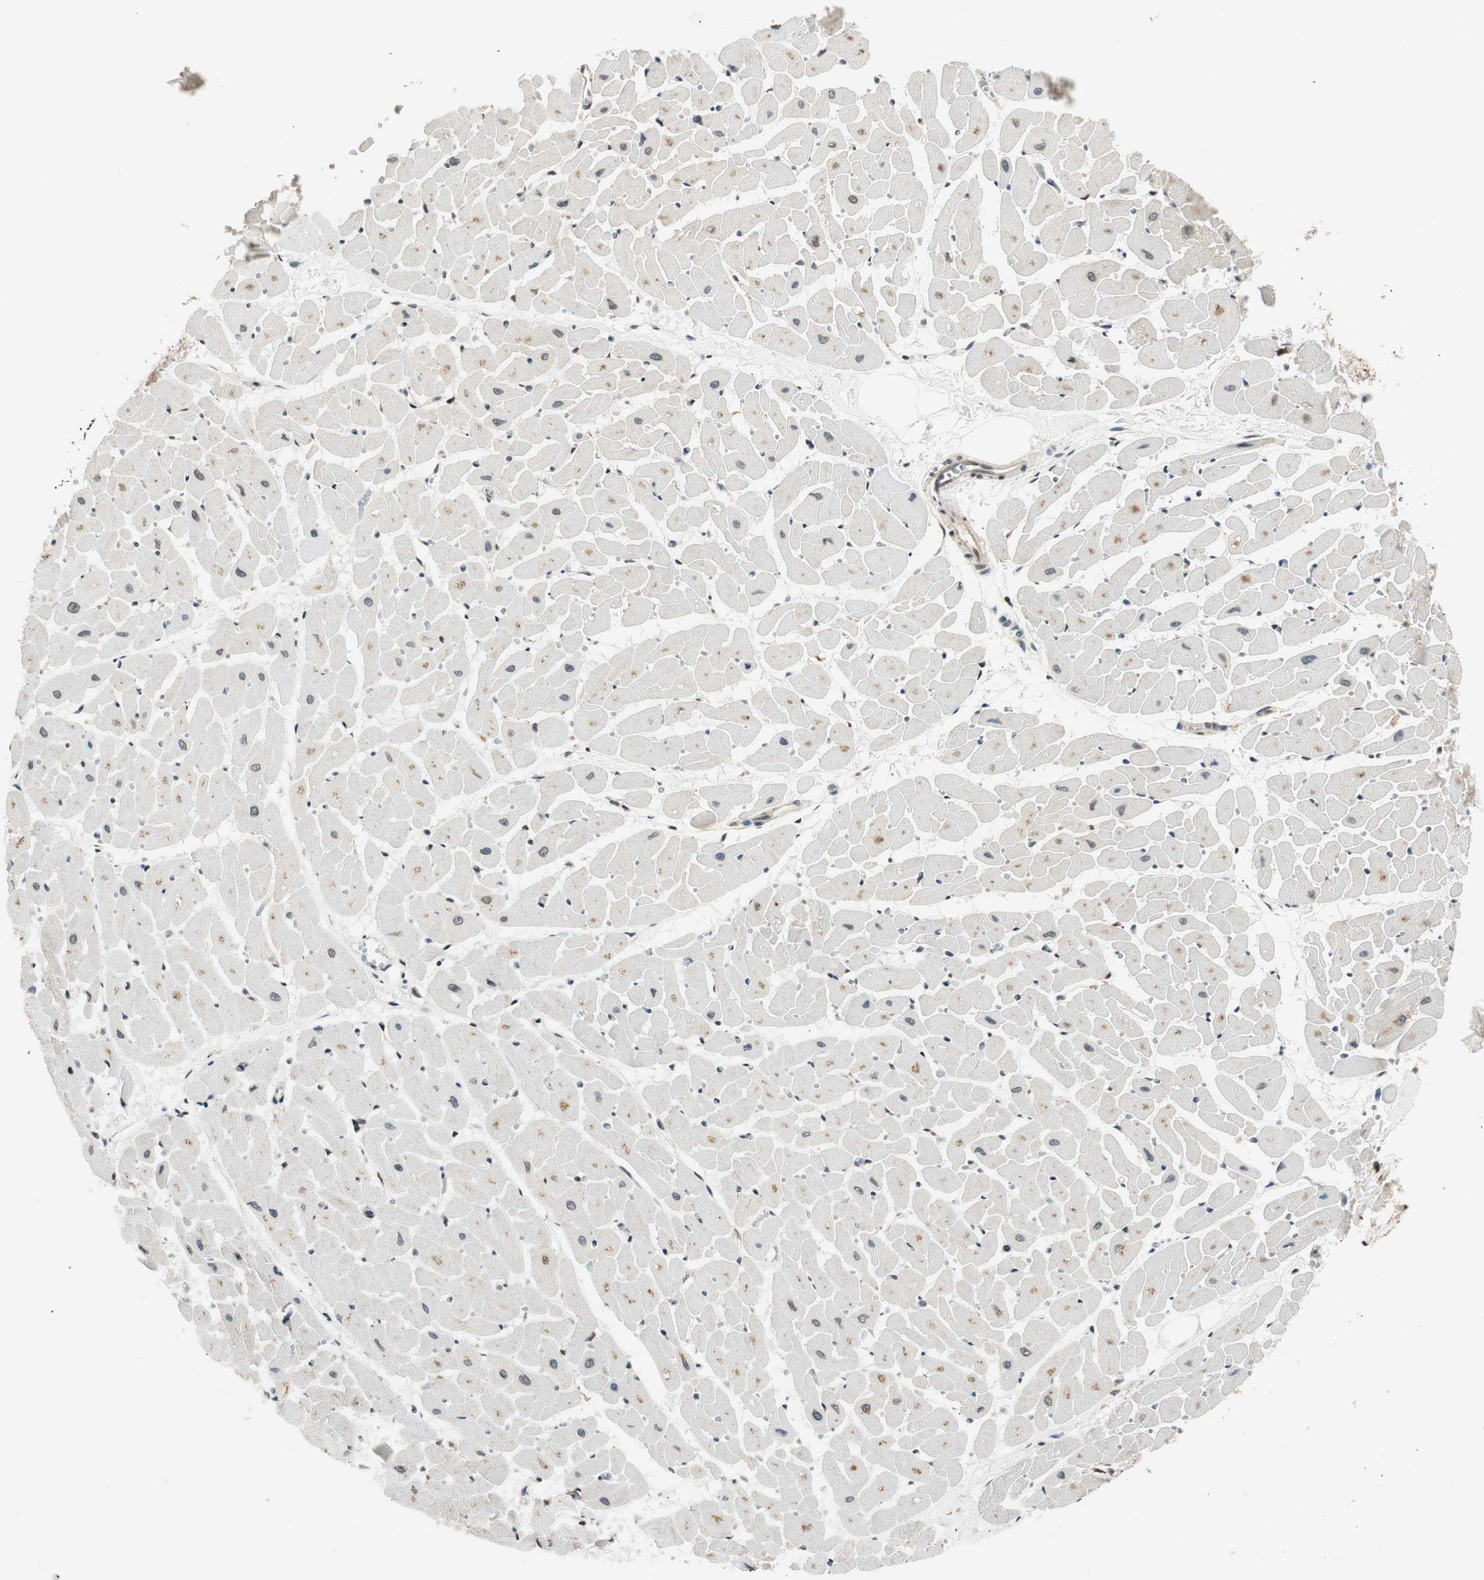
{"staining": {"intensity": "moderate", "quantity": "<25%", "location": "cytoplasmic/membranous,nuclear"}, "tissue": "heart muscle", "cell_type": "Cardiomyocytes", "image_type": "normal", "snomed": [{"axis": "morphology", "description": "Normal tissue, NOS"}, {"axis": "topography", "description": "Heart"}], "caption": "This is a photomicrograph of immunohistochemistry (IHC) staining of normal heart muscle, which shows moderate staining in the cytoplasmic/membranous,nuclear of cardiomyocytes.", "gene": "RING1", "patient": {"sex": "female", "age": 19}}